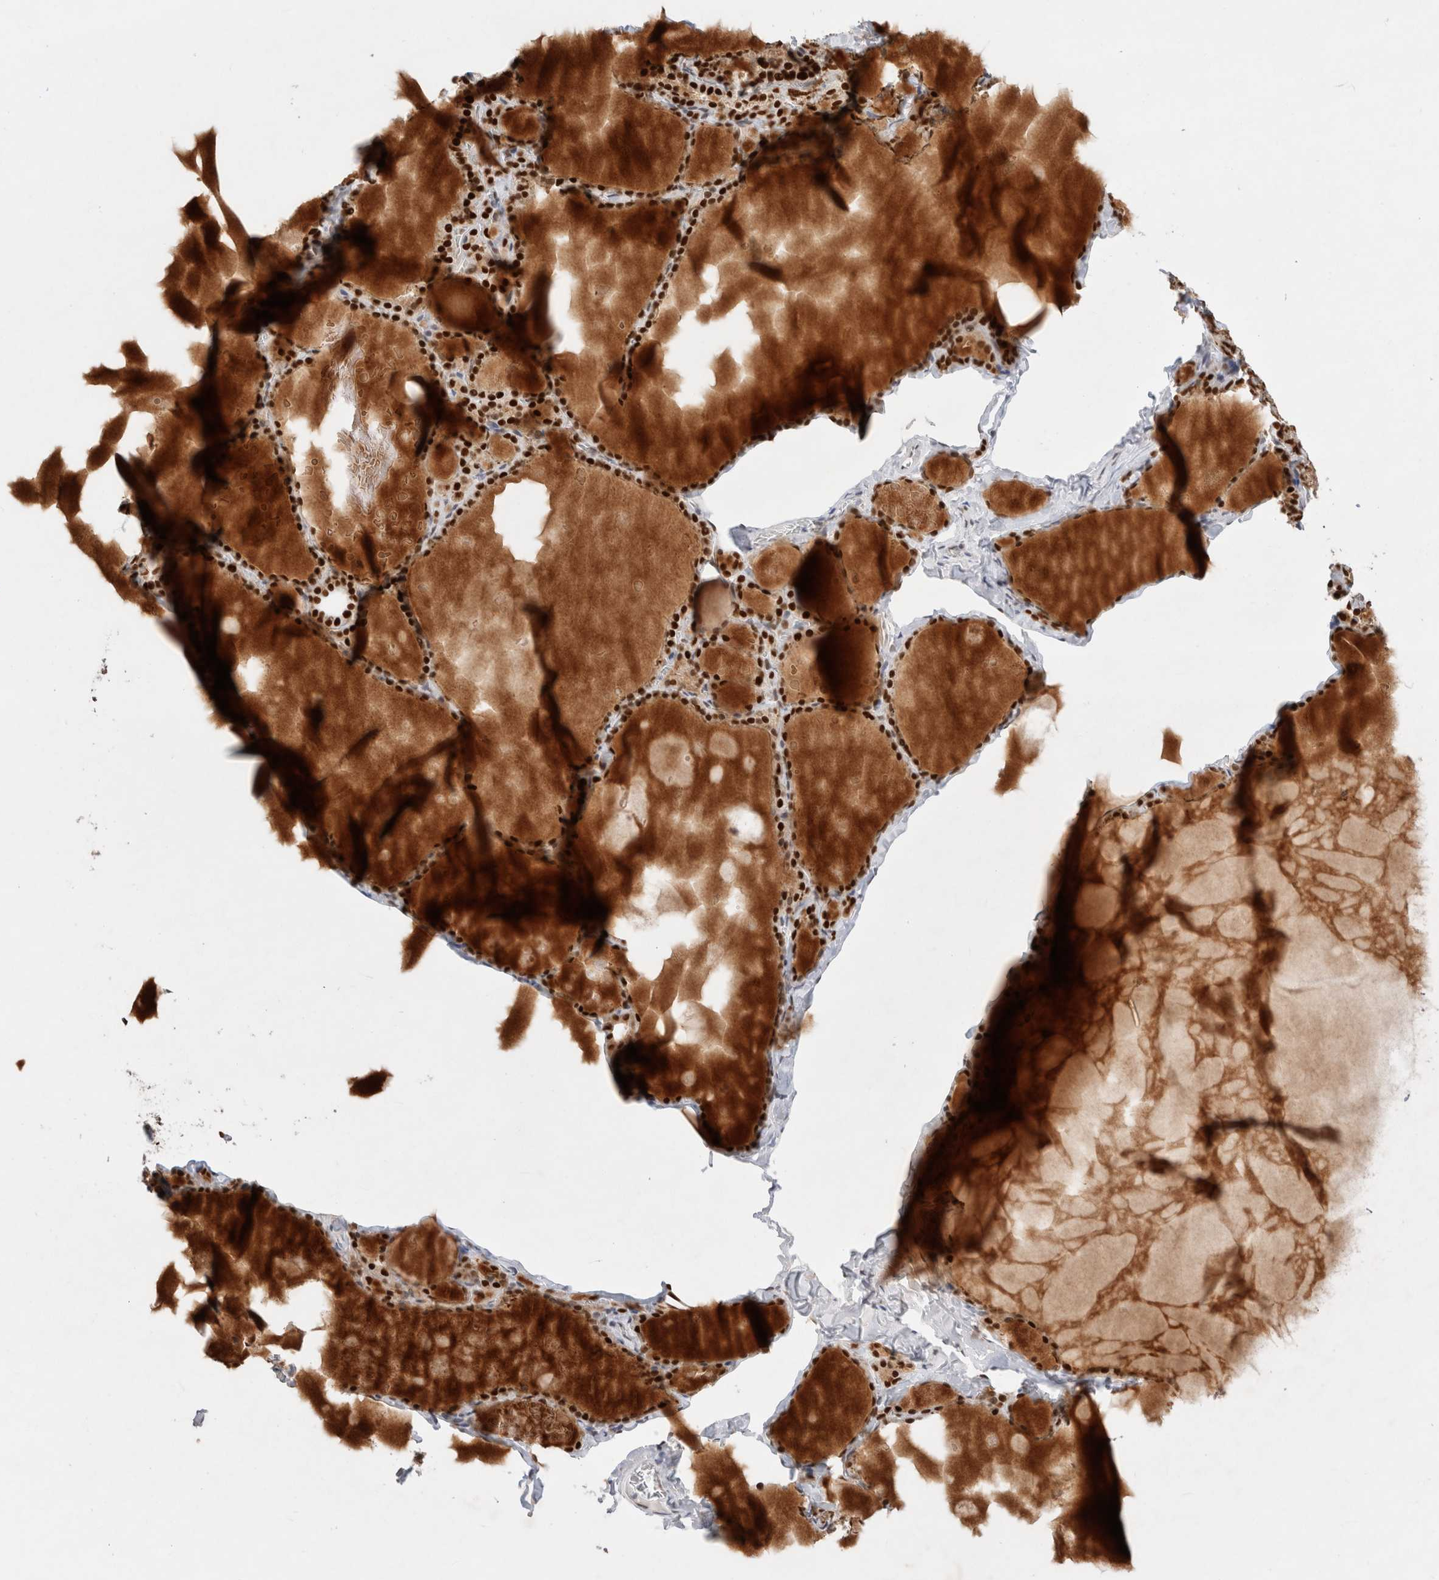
{"staining": {"intensity": "strong", "quantity": ">75%", "location": "nuclear"}, "tissue": "thyroid gland", "cell_type": "Glandular cells", "image_type": "normal", "snomed": [{"axis": "morphology", "description": "Normal tissue, NOS"}, {"axis": "topography", "description": "Thyroid gland"}], "caption": "Human thyroid gland stained with a brown dye demonstrates strong nuclear positive staining in approximately >75% of glandular cells.", "gene": "GTF2I", "patient": {"sex": "male", "age": 56}}